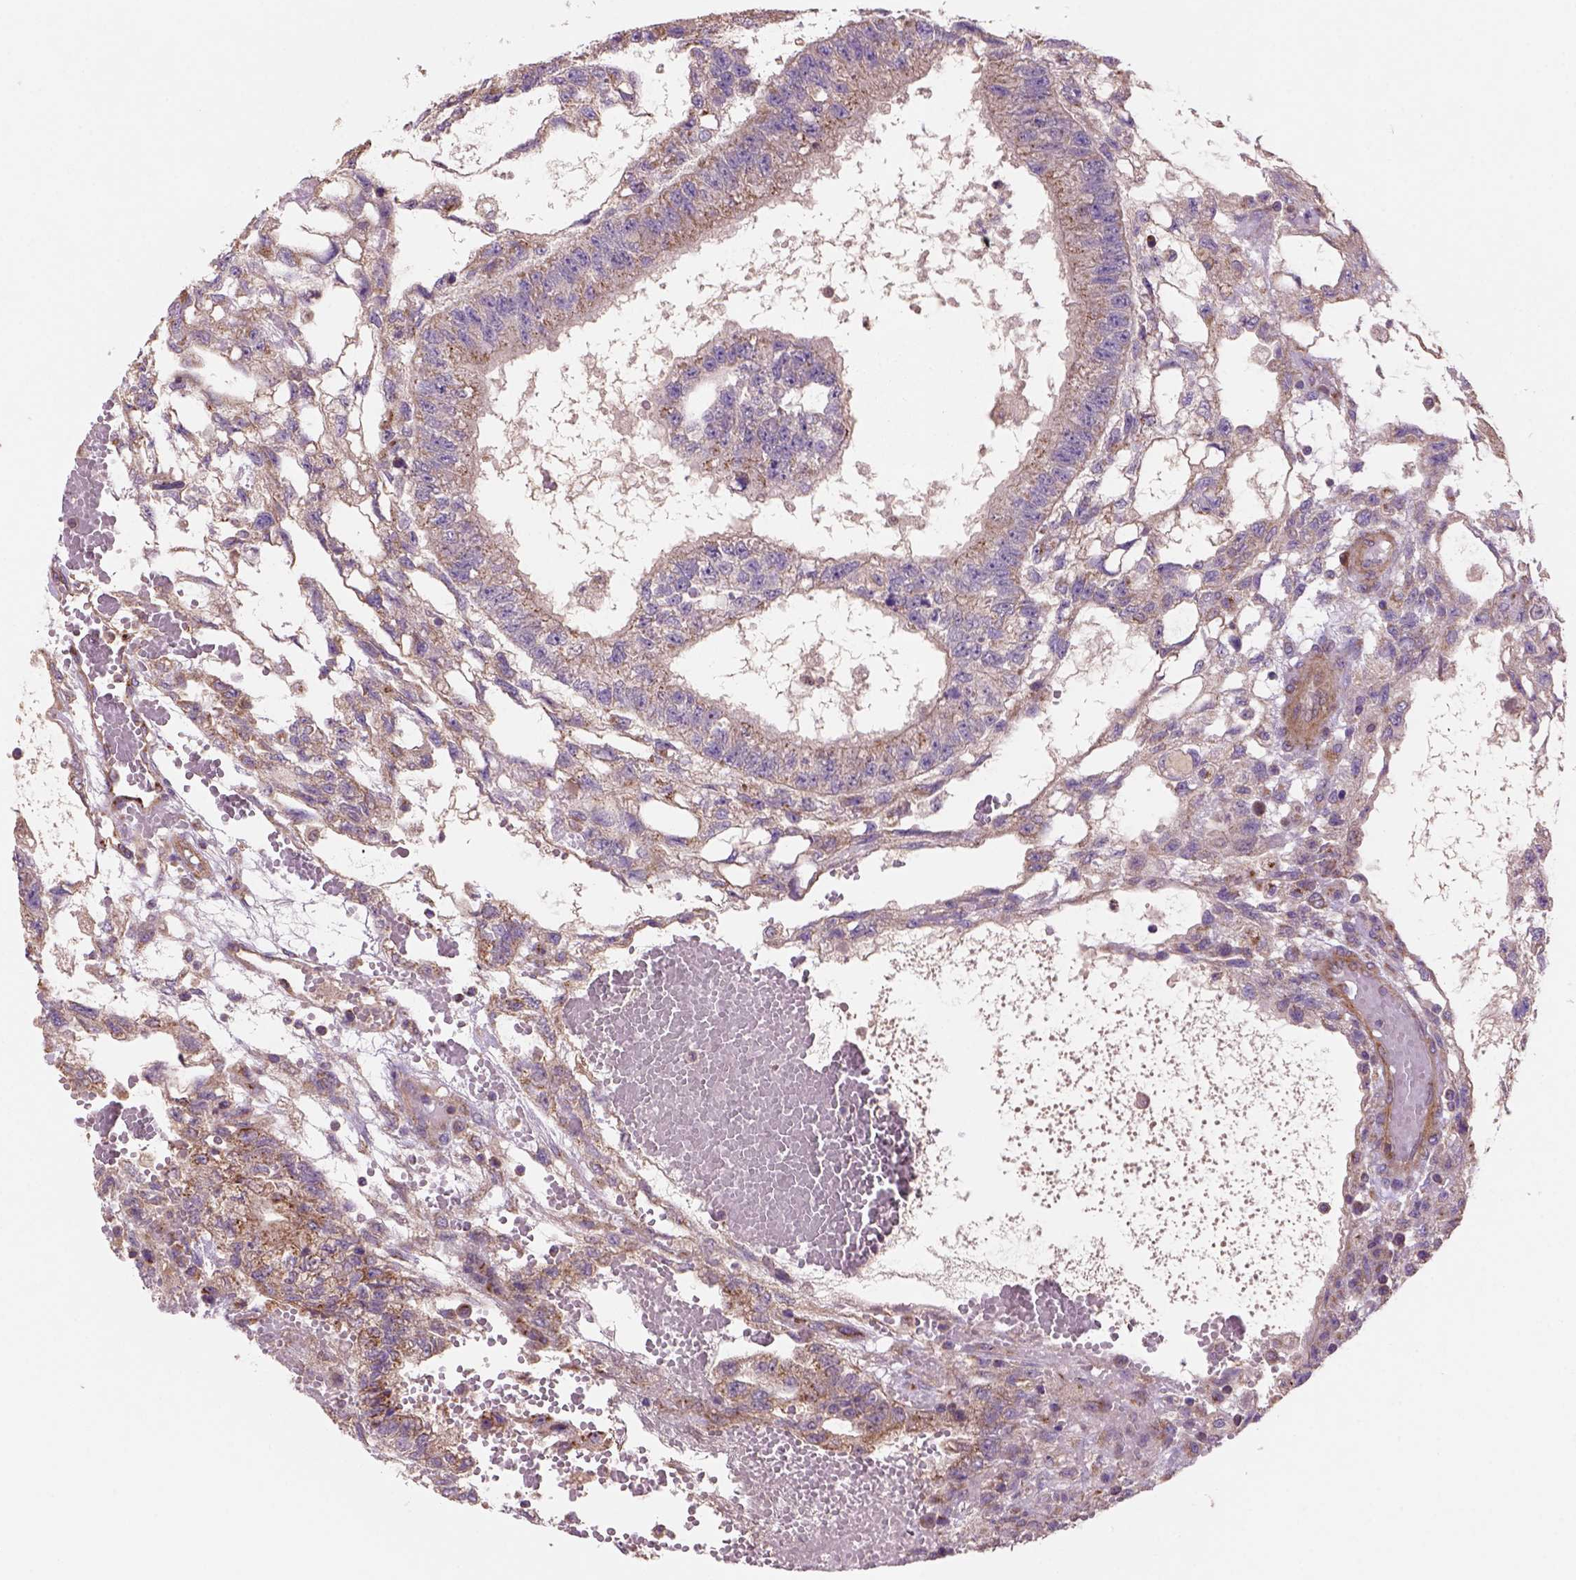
{"staining": {"intensity": "weak", "quantity": ">75%", "location": "cytoplasmic/membranous"}, "tissue": "testis cancer", "cell_type": "Tumor cells", "image_type": "cancer", "snomed": [{"axis": "morphology", "description": "Carcinoma, Embryonal, NOS"}, {"axis": "topography", "description": "Testis"}], "caption": "Tumor cells demonstrate weak cytoplasmic/membranous positivity in approximately >75% of cells in embryonal carcinoma (testis).", "gene": "WARS2", "patient": {"sex": "male", "age": 32}}